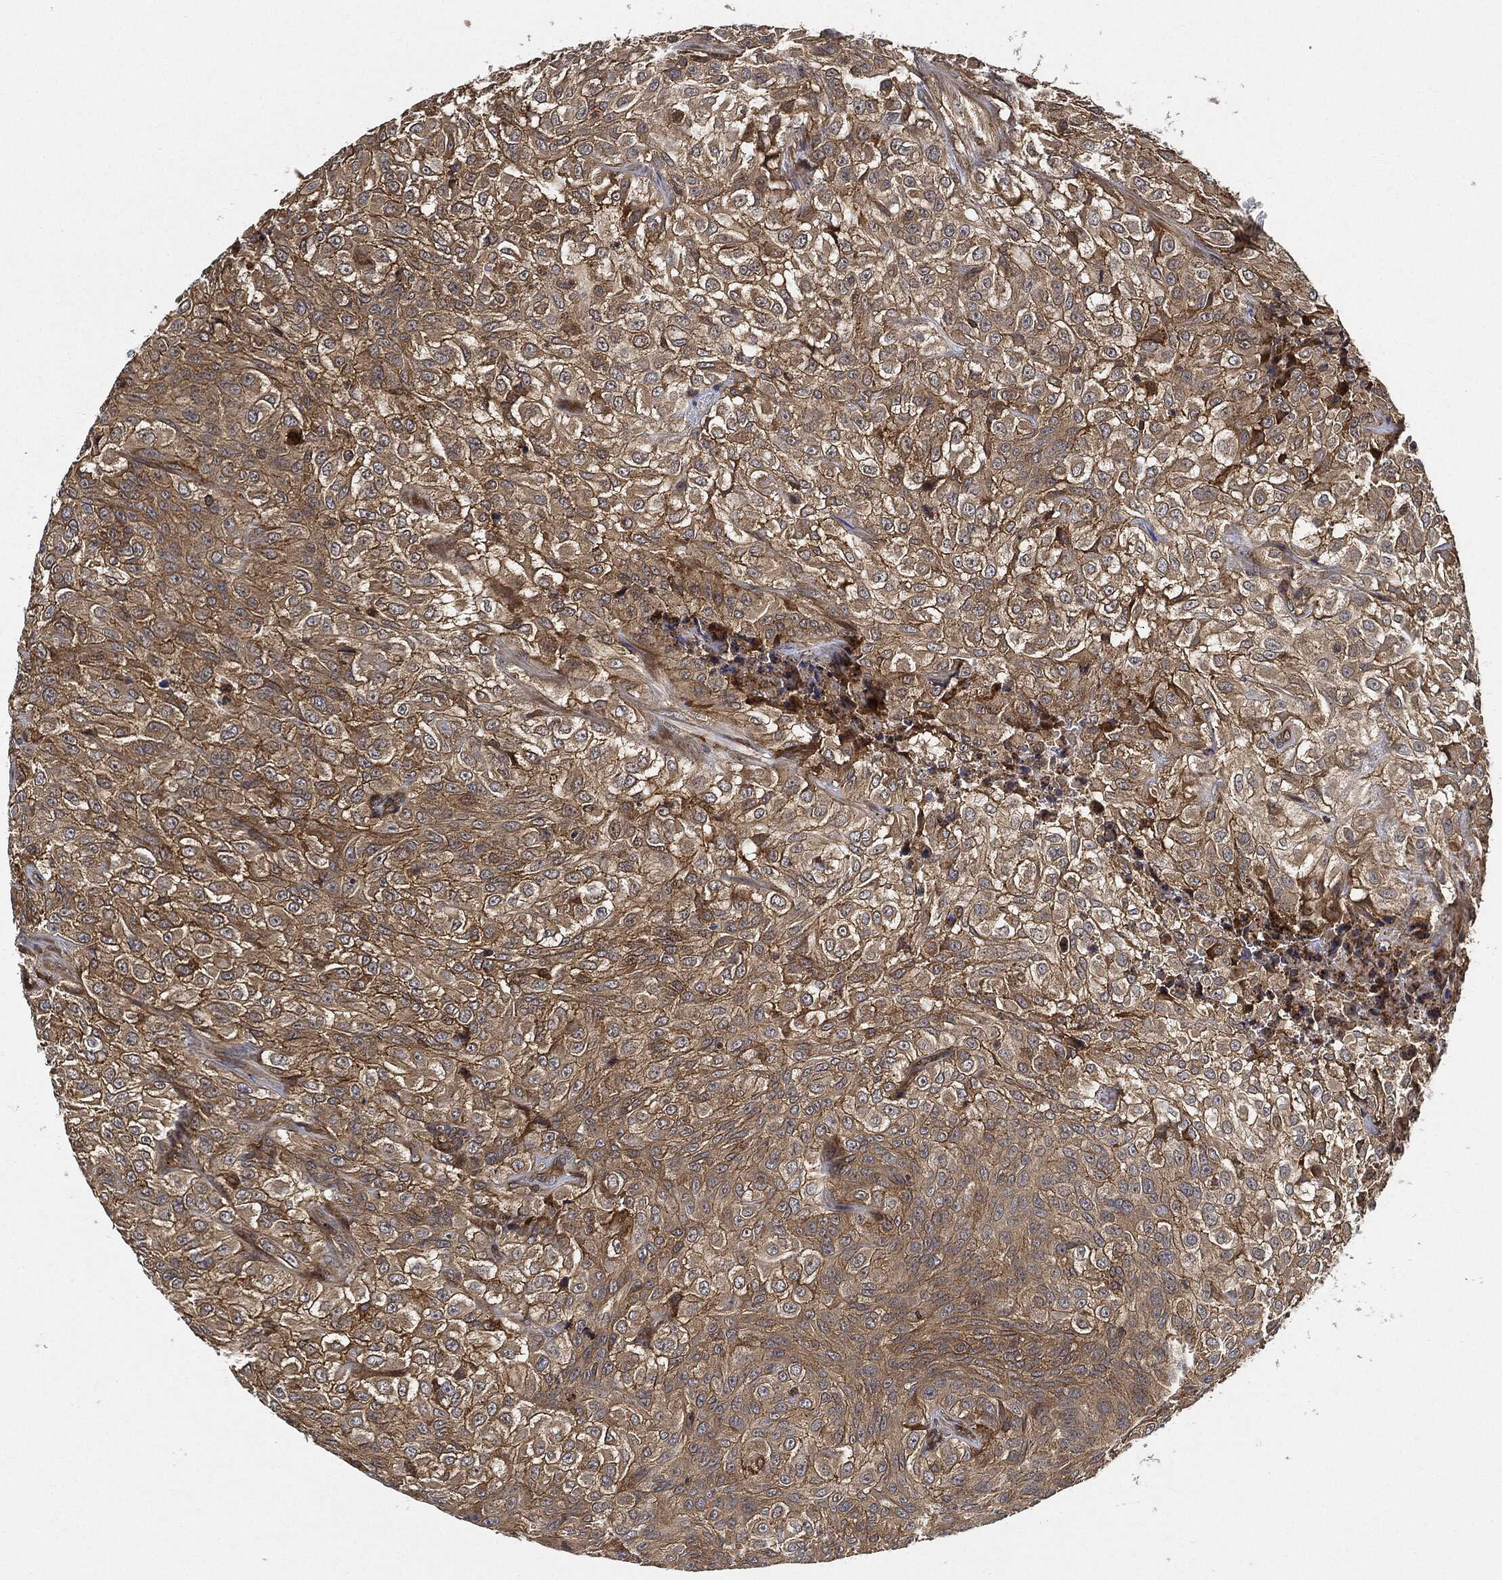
{"staining": {"intensity": "moderate", "quantity": ">75%", "location": "cytoplasmic/membranous"}, "tissue": "urothelial cancer", "cell_type": "Tumor cells", "image_type": "cancer", "snomed": [{"axis": "morphology", "description": "Urothelial carcinoma, High grade"}, {"axis": "topography", "description": "Urinary bladder"}], "caption": "Immunohistochemistry (IHC) of urothelial carcinoma (high-grade) shows medium levels of moderate cytoplasmic/membranous staining in about >75% of tumor cells.", "gene": "MAP3K3", "patient": {"sex": "male", "age": 56}}